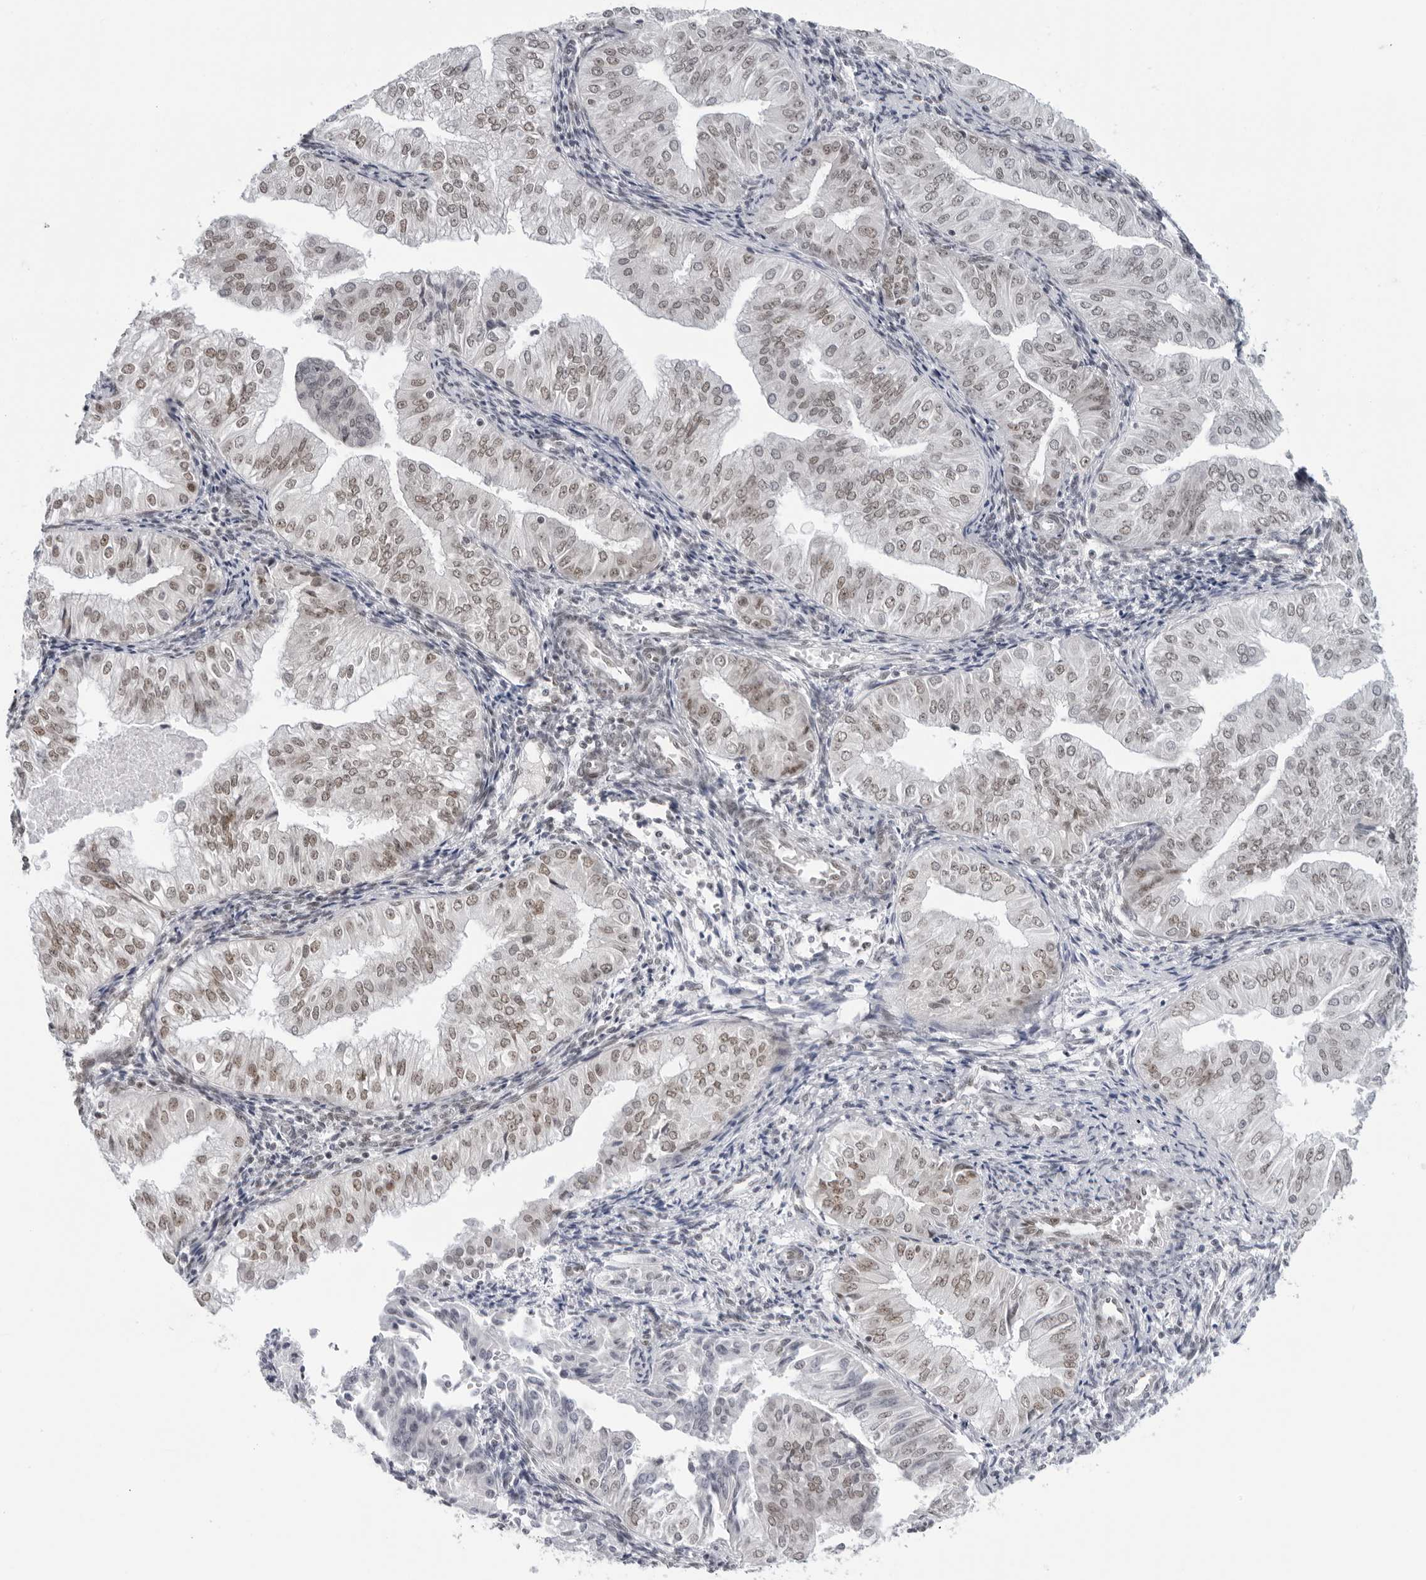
{"staining": {"intensity": "weak", "quantity": ">75%", "location": "nuclear"}, "tissue": "endometrial cancer", "cell_type": "Tumor cells", "image_type": "cancer", "snomed": [{"axis": "morphology", "description": "Normal tissue, NOS"}, {"axis": "morphology", "description": "Adenocarcinoma, NOS"}, {"axis": "topography", "description": "Endometrium"}], "caption": "Human adenocarcinoma (endometrial) stained for a protein (brown) shows weak nuclear positive positivity in approximately >75% of tumor cells.", "gene": "FOXK2", "patient": {"sex": "female", "age": 53}}